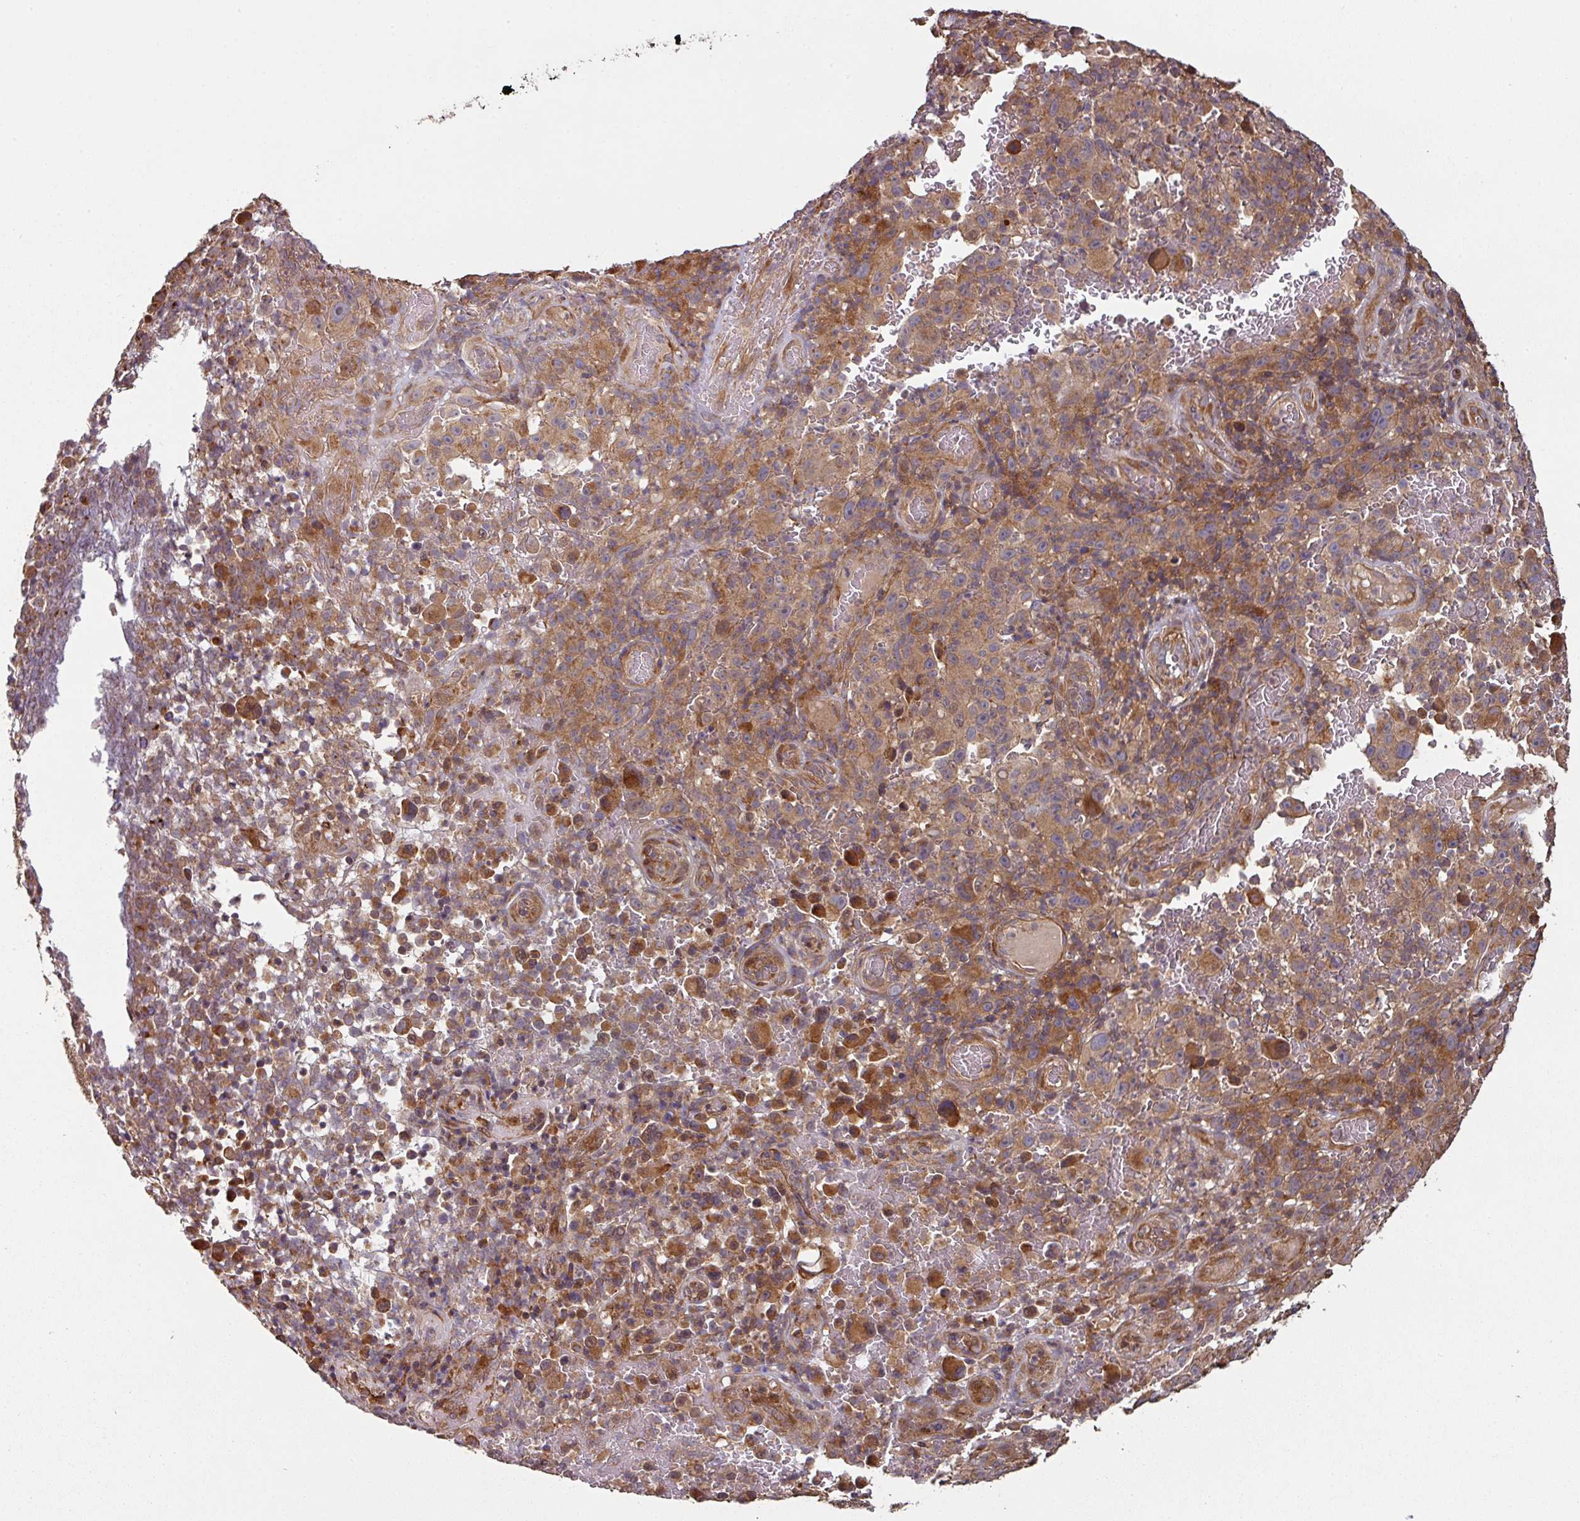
{"staining": {"intensity": "moderate", "quantity": ">75%", "location": "cytoplasmic/membranous"}, "tissue": "melanoma", "cell_type": "Tumor cells", "image_type": "cancer", "snomed": [{"axis": "morphology", "description": "Malignant melanoma, NOS"}, {"axis": "topography", "description": "Skin"}], "caption": "Protein expression analysis of human melanoma reveals moderate cytoplasmic/membranous expression in about >75% of tumor cells.", "gene": "SIK1", "patient": {"sex": "female", "age": 82}}